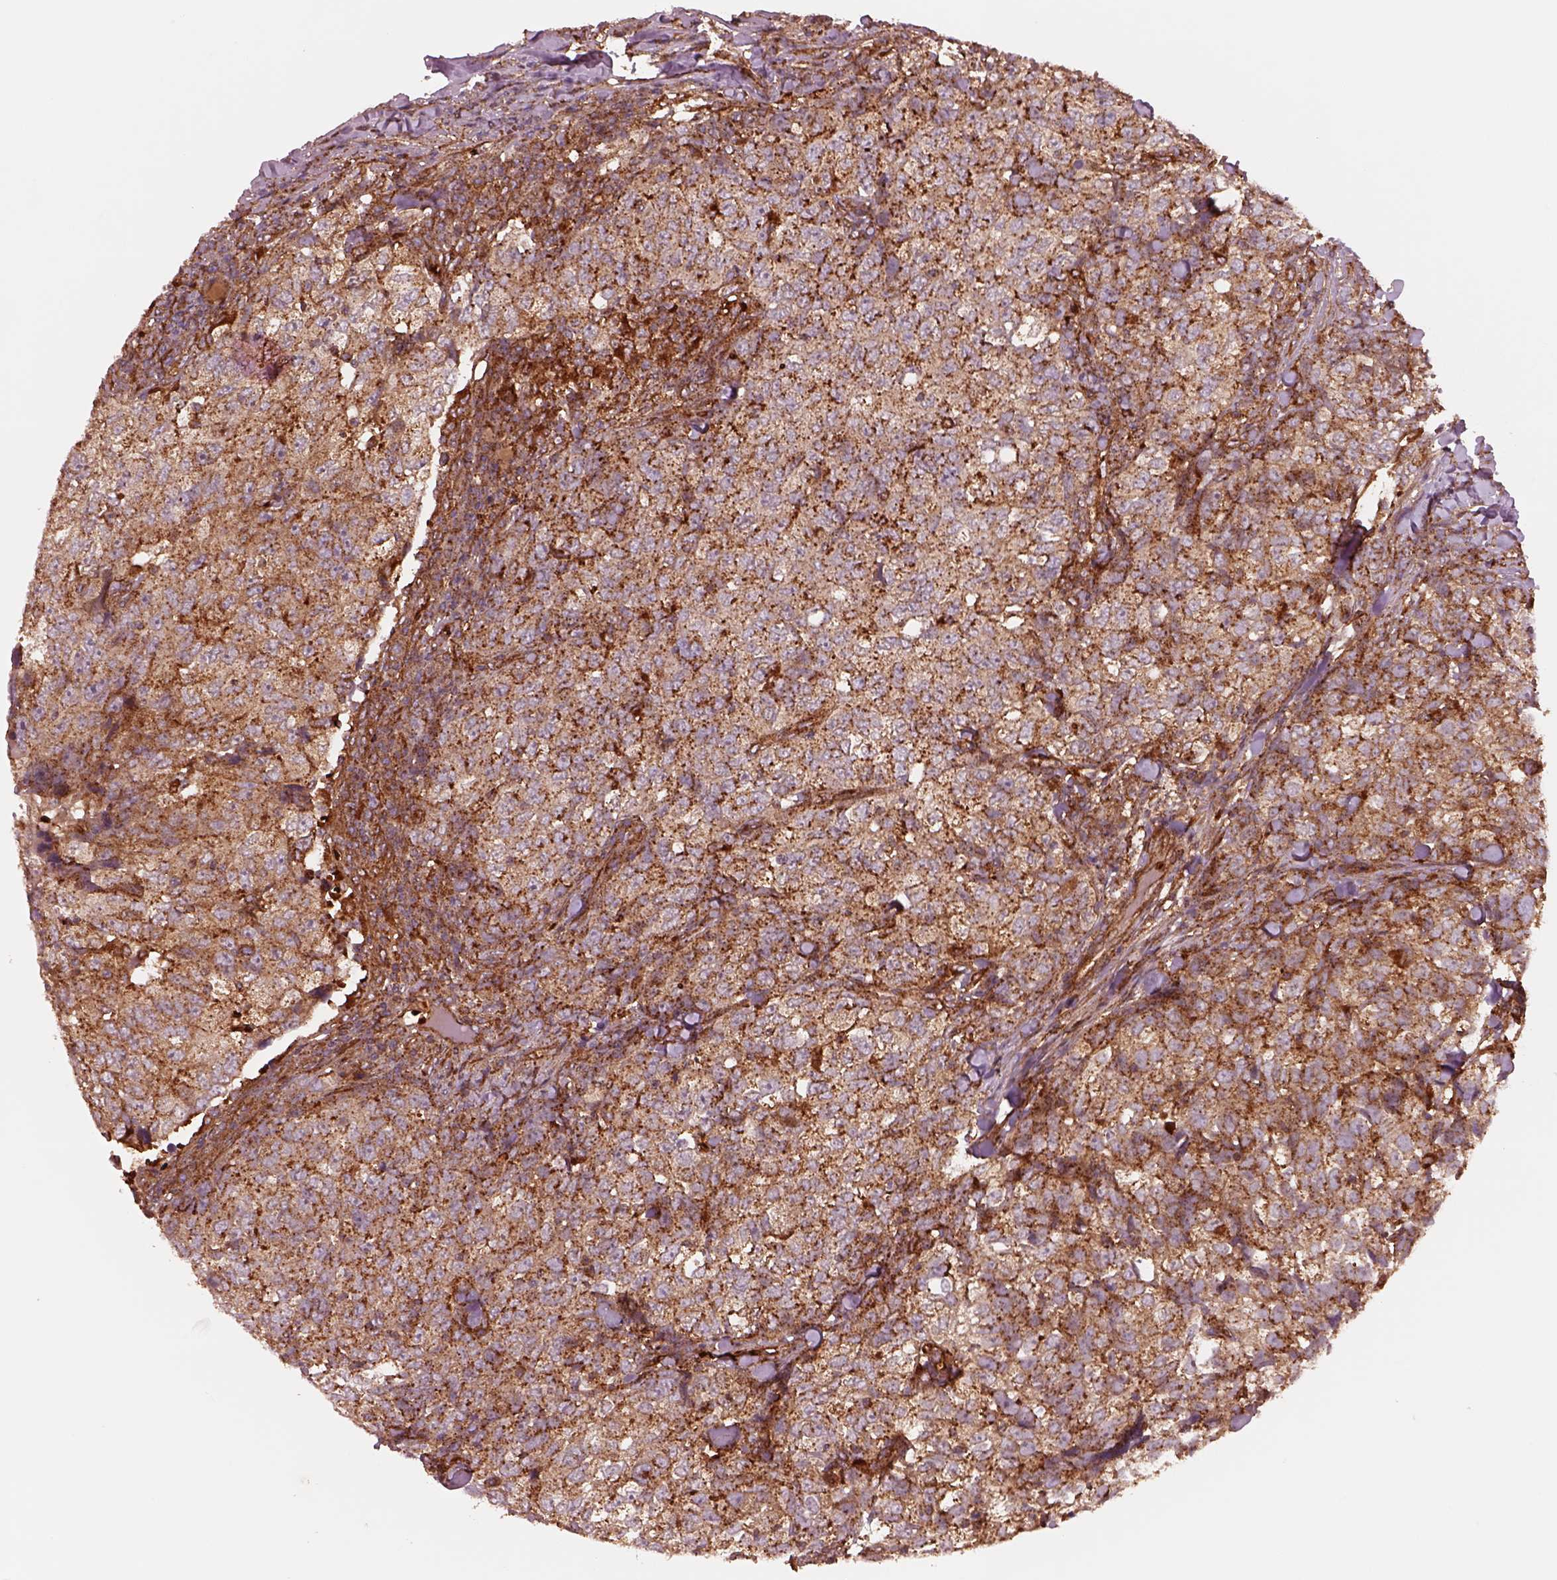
{"staining": {"intensity": "moderate", "quantity": "25%-75%", "location": "cytoplasmic/membranous"}, "tissue": "breast cancer", "cell_type": "Tumor cells", "image_type": "cancer", "snomed": [{"axis": "morphology", "description": "Duct carcinoma"}, {"axis": "topography", "description": "Breast"}], "caption": "Protein analysis of breast cancer (intraductal carcinoma) tissue exhibits moderate cytoplasmic/membranous expression in about 25%-75% of tumor cells. (IHC, brightfield microscopy, high magnification).", "gene": "WASHC2A", "patient": {"sex": "female", "age": 30}}